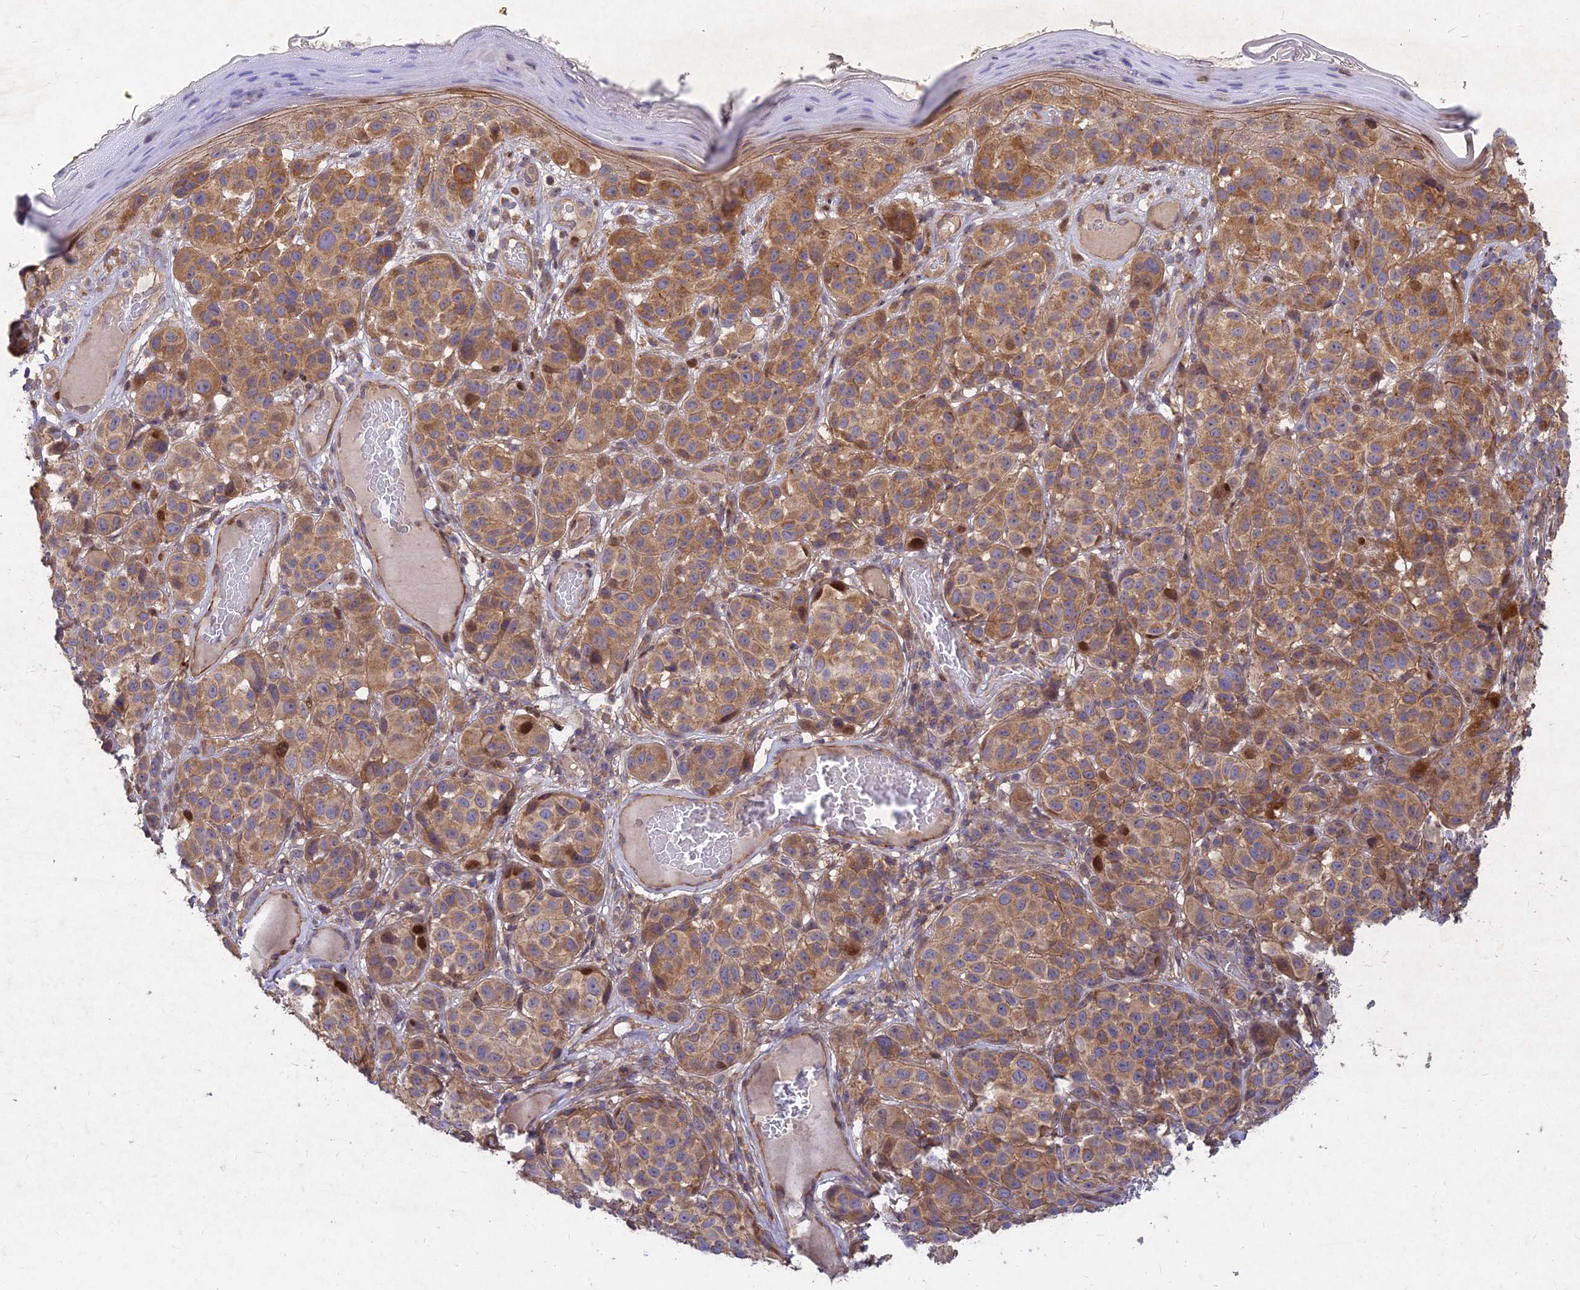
{"staining": {"intensity": "moderate", "quantity": ">75%", "location": "cytoplasmic/membranous"}, "tissue": "melanoma", "cell_type": "Tumor cells", "image_type": "cancer", "snomed": [{"axis": "morphology", "description": "Malignant melanoma, NOS"}, {"axis": "topography", "description": "Skin"}], "caption": "Melanoma stained for a protein (brown) demonstrates moderate cytoplasmic/membranous positive staining in approximately >75% of tumor cells.", "gene": "RELCH", "patient": {"sex": "male", "age": 38}}